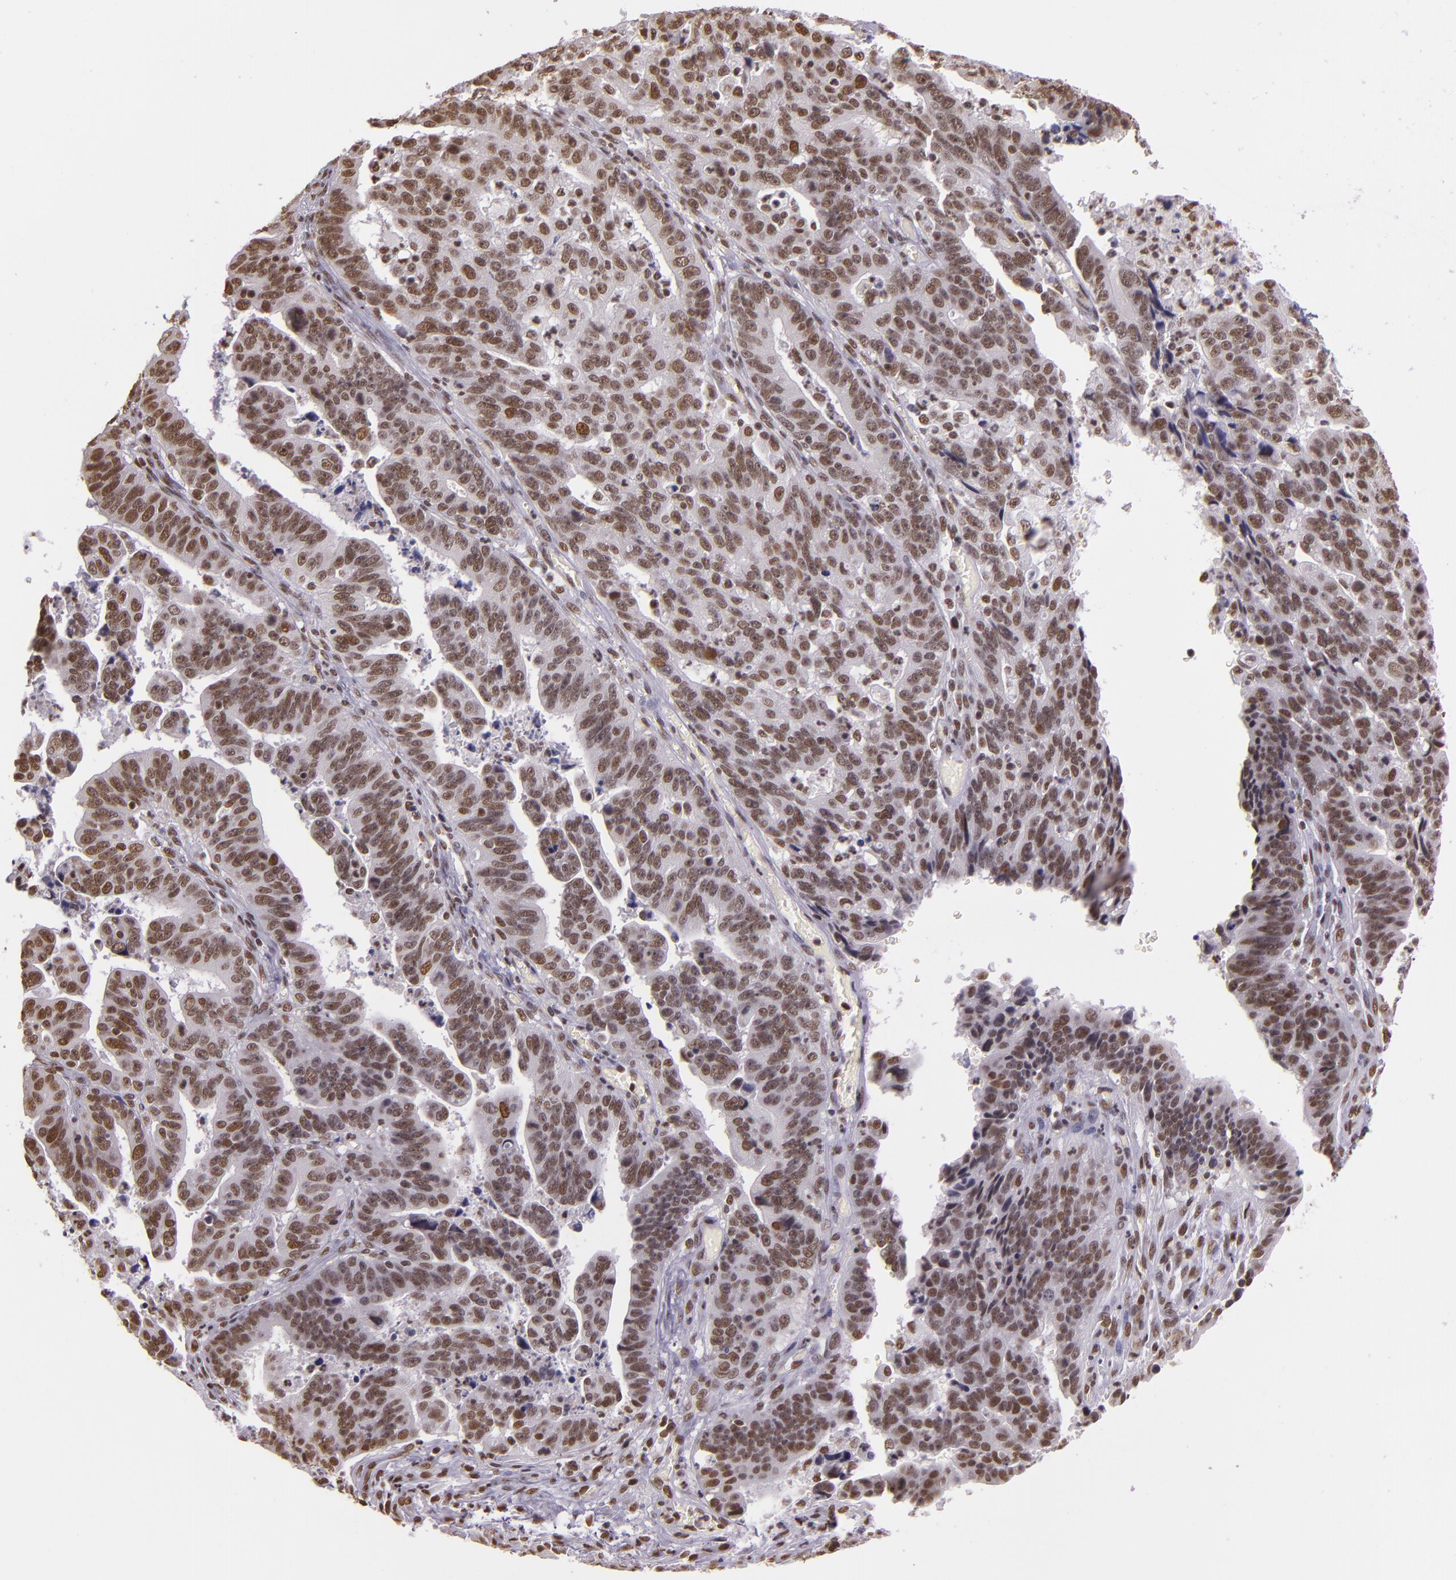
{"staining": {"intensity": "moderate", "quantity": ">75%", "location": "nuclear"}, "tissue": "stomach cancer", "cell_type": "Tumor cells", "image_type": "cancer", "snomed": [{"axis": "morphology", "description": "Adenocarcinoma, NOS"}, {"axis": "topography", "description": "Stomach, upper"}], "caption": "High-power microscopy captured an IHC photomicrograph of adenocarcinoma (stomach), revealing moderate nuclear positivity in approximately >75% of tumor cells.", "gene": "USF1", "patient": {"sex": "female", "age": 50}}